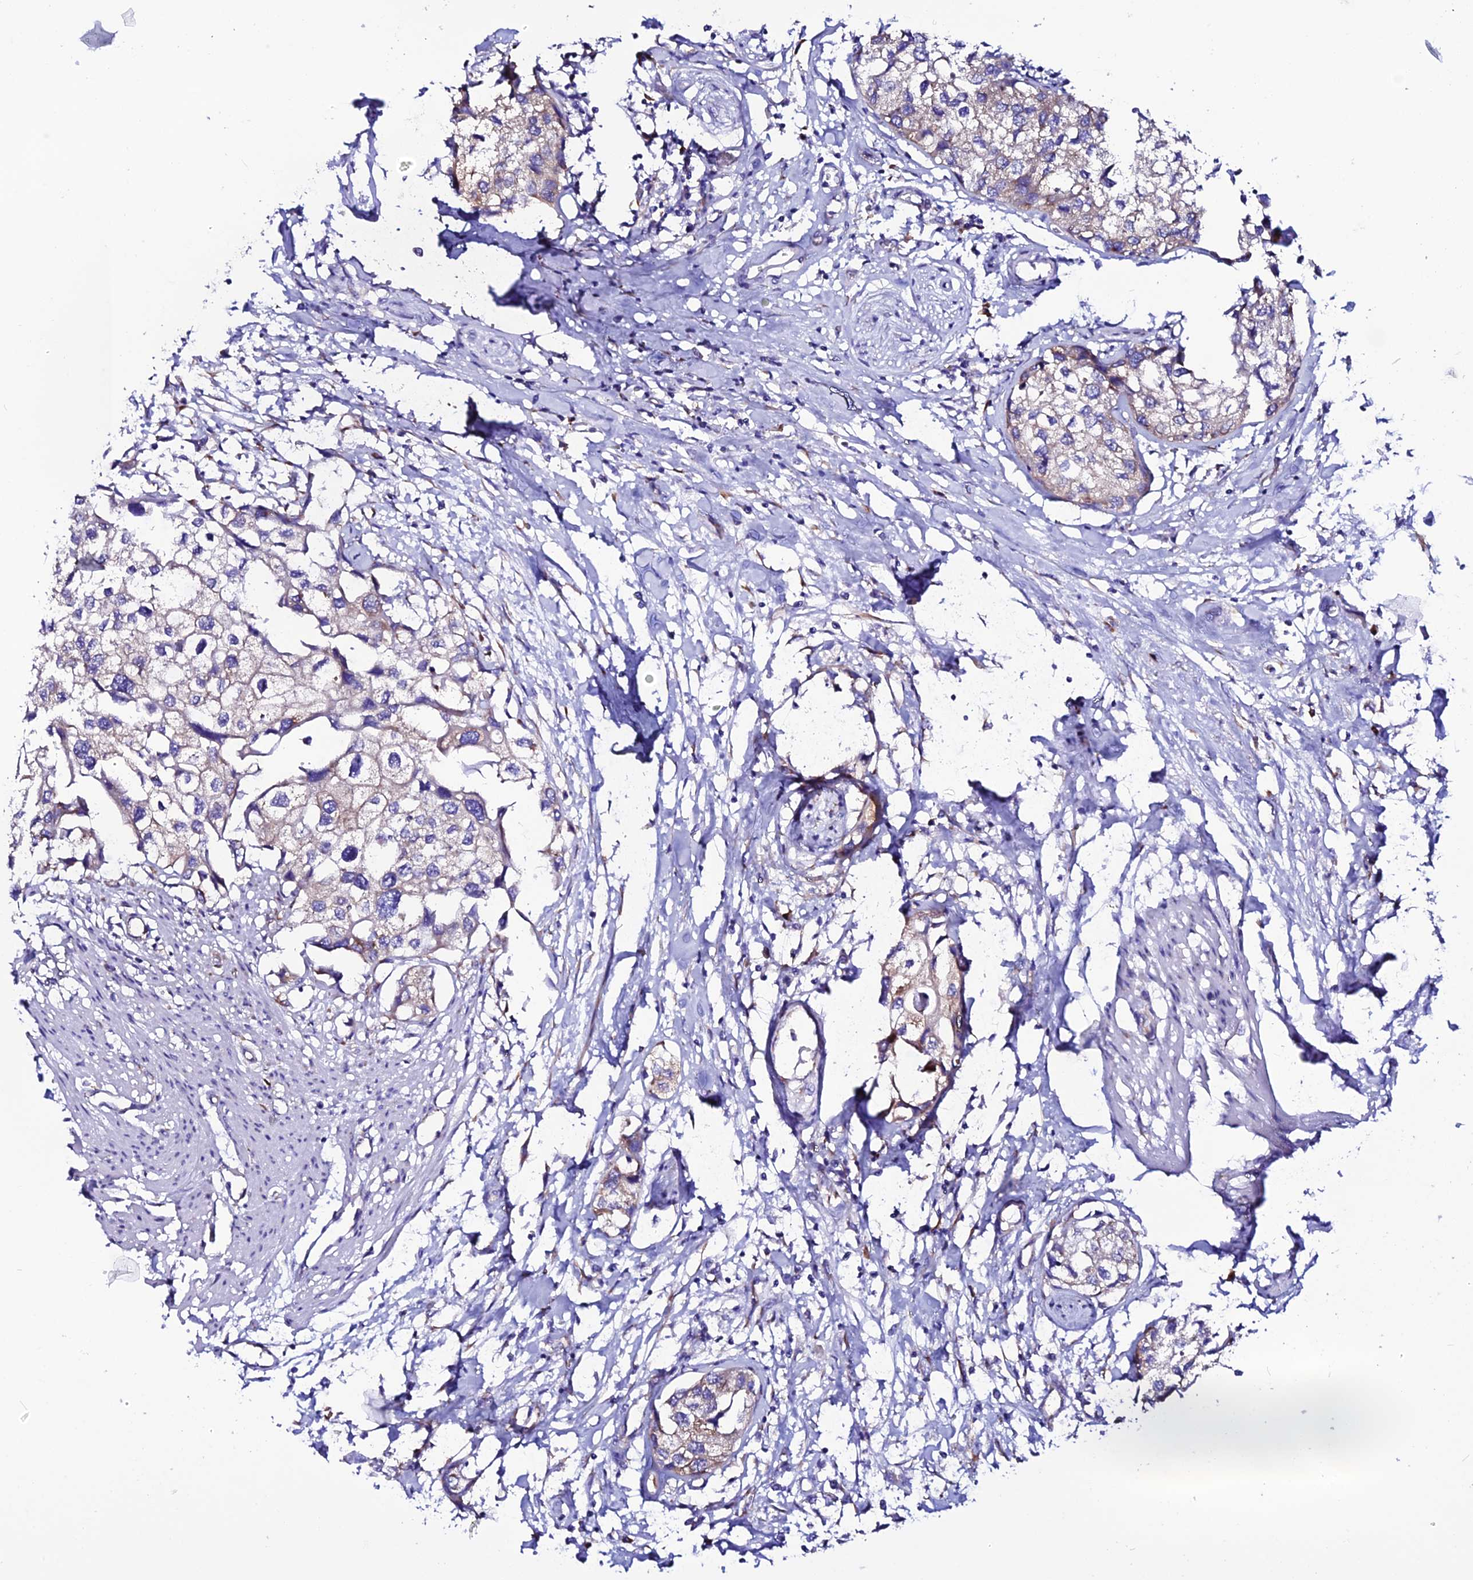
{"staining": {"intensity": "weak", "quantity": "<25%", "location": "cytoplasmic/membranous"}, "tissue": "urothelial cancer", "cell_type": "Tumor cells", "image_type": "cancer", "snomed": [{"axis": "morphology", "description": "Urothelial carcinoma, High grade"}, {"axis": "topography", "description": "Urinary bladder"}], "caption": "Tumor cells show no significant positivity in urothelial cancer.", "gene": "EEF1G", "patient": {"sex": "male", "age": 64}}